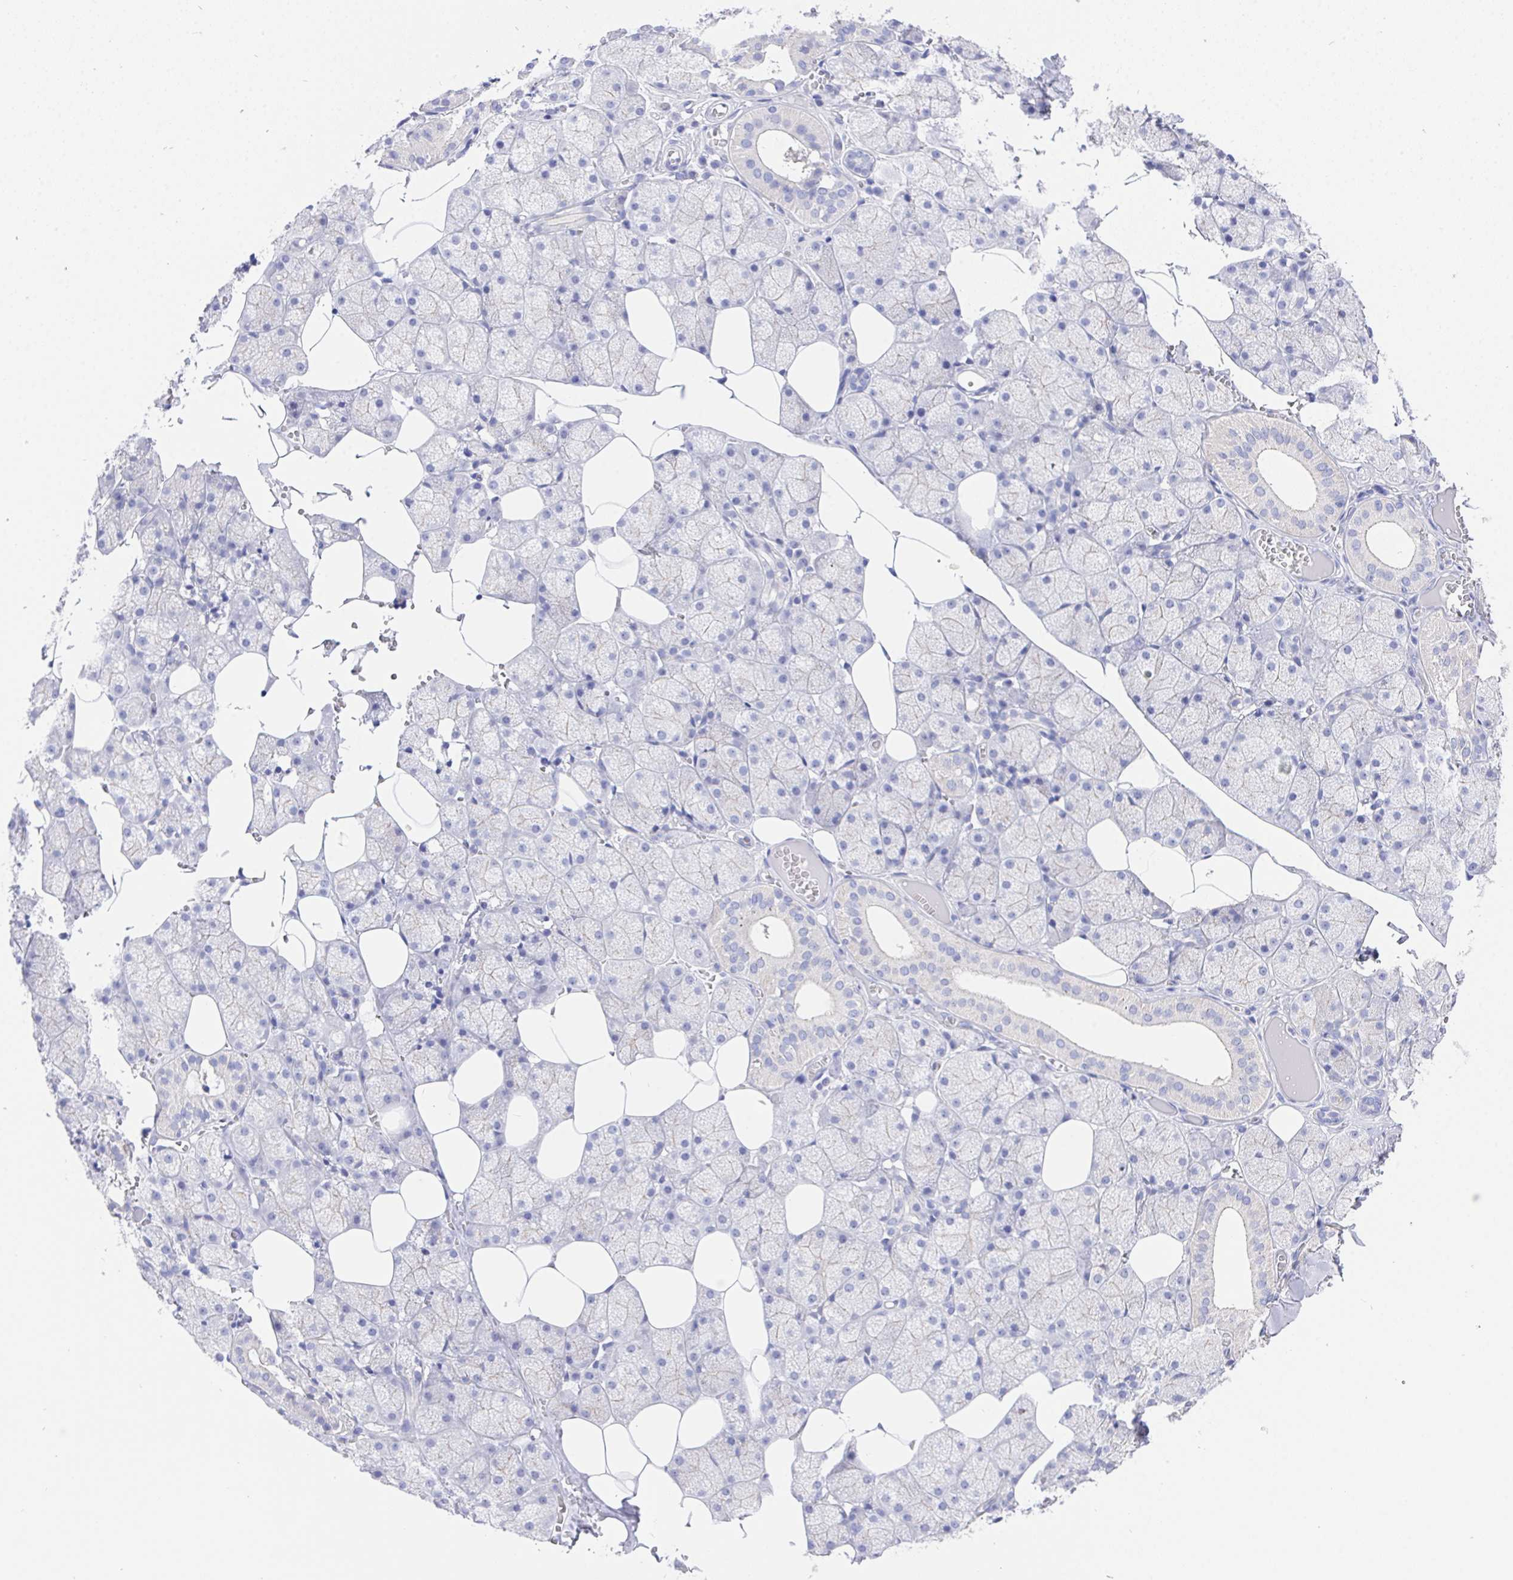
{"staining": {"intensity": "weak", "quantity": "<25%", "location": "cytoplasmic/membranous"}, "tissue": "salivary gland", "cell_type": "Glandular cells", "image_type": "normal", "snomed": [{"axis": "morphology", "description": "Normal tissue, NOS"}, {"axis": "topography", "description": "Salivary gland"}, {"axis": "topography", "description": "Peripheral nerve tissue"}], "caption": "Immunohistochemical staining of benign salivary gland shows no significant staining in glandular cells.", "gene": "PRG3", "patient": {"sex": "male", "age": 38}}